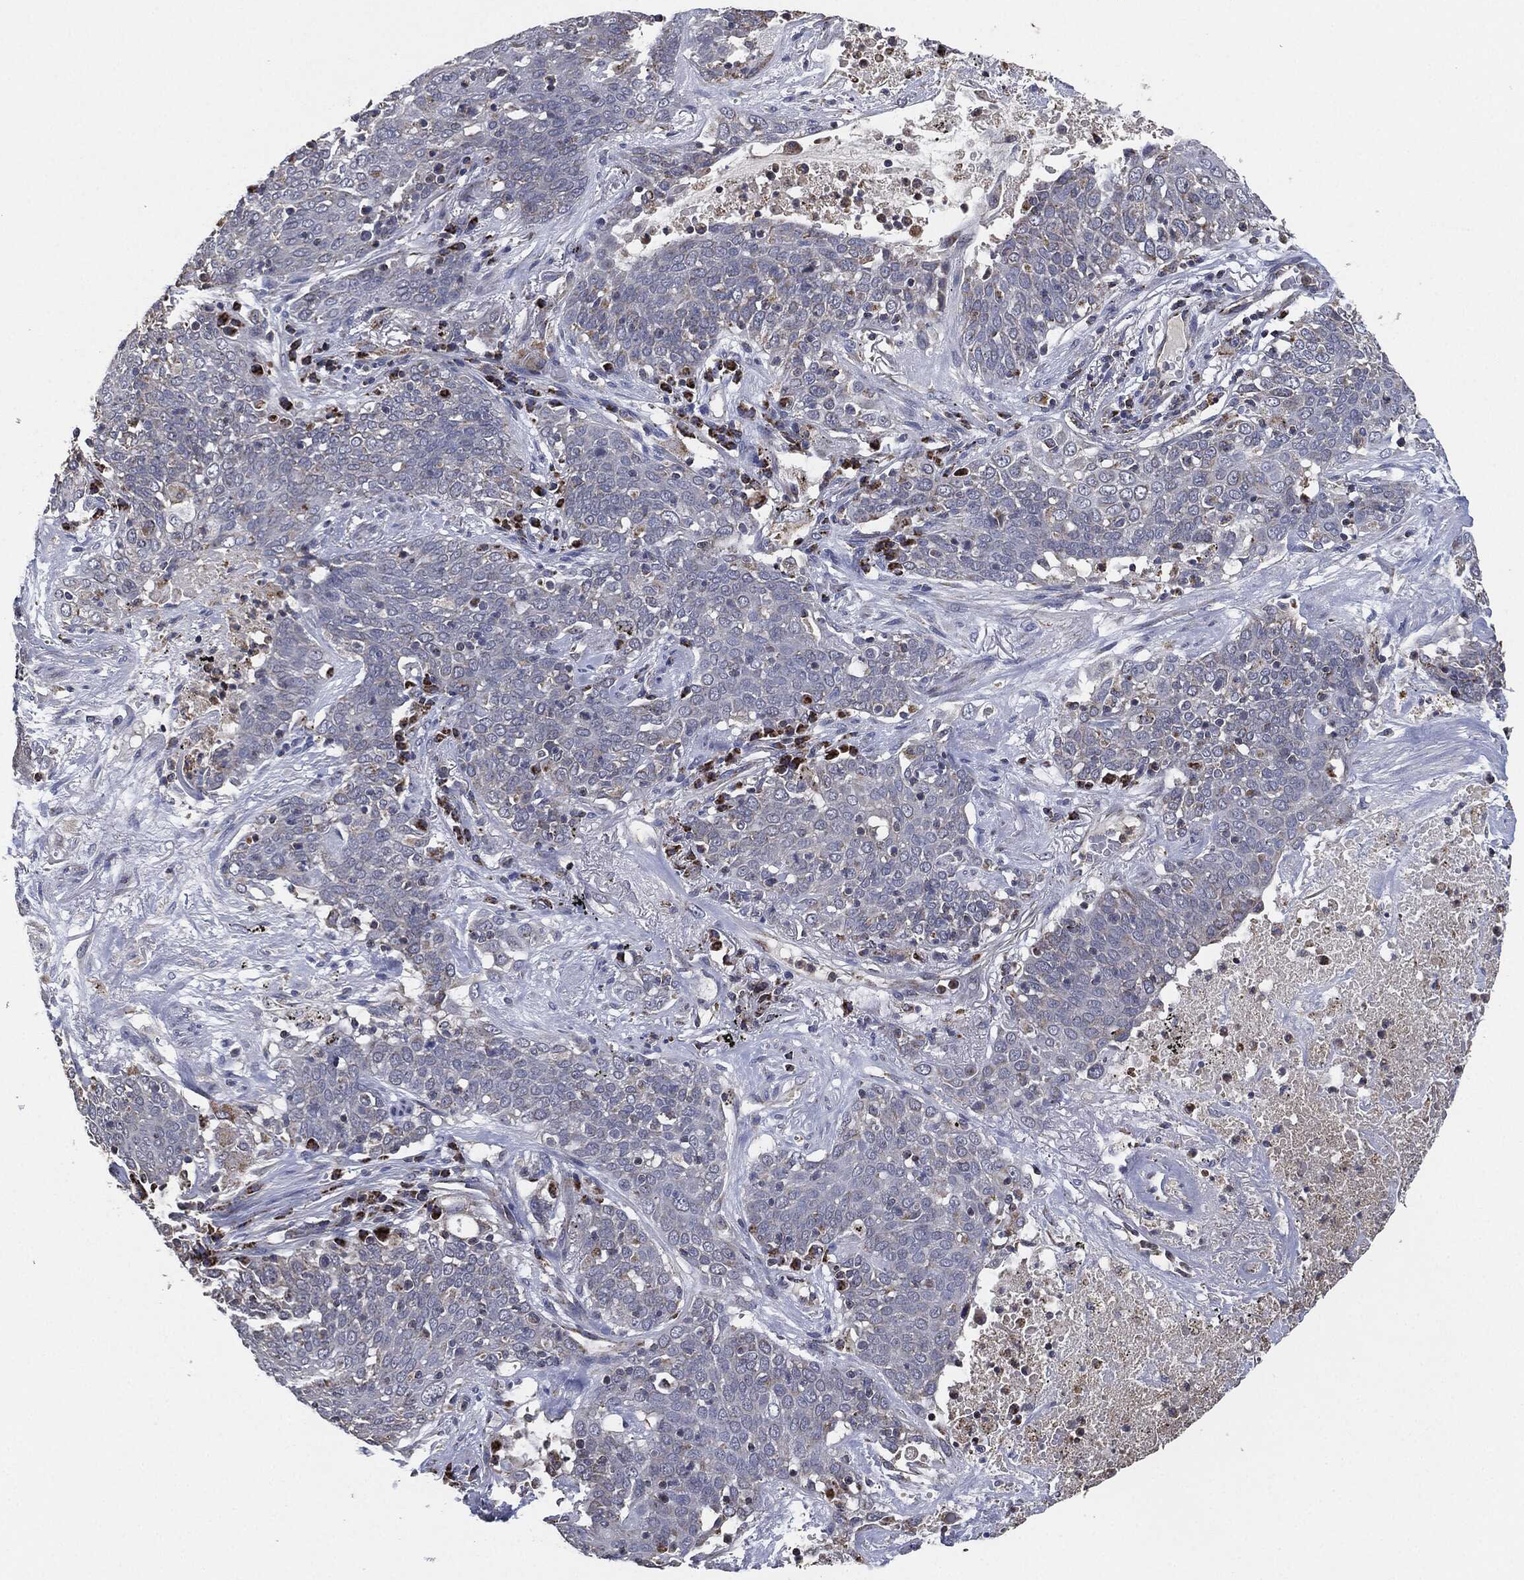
{"staining": {"intensity": "moderate", "quantity": "25%-75%", "location": "cytoplasmic/membranous"}, "tissue": "lung cancer", "cell_type": "Tumor cells", "image_type": "cancer", "snomed": [{"axis": "morphology", "description": "Squamous cell carcinoma, NOS"}, {"axis": "topography", "description": "Lung"}], "caption": "Moderate cytoplasmic/membranous protein positivity is appreciated in approximately 25%-75% of tumor cells in lung cancer.", "gene": "NDUFV2", "patient": {"sex": "male", "age": 82}}